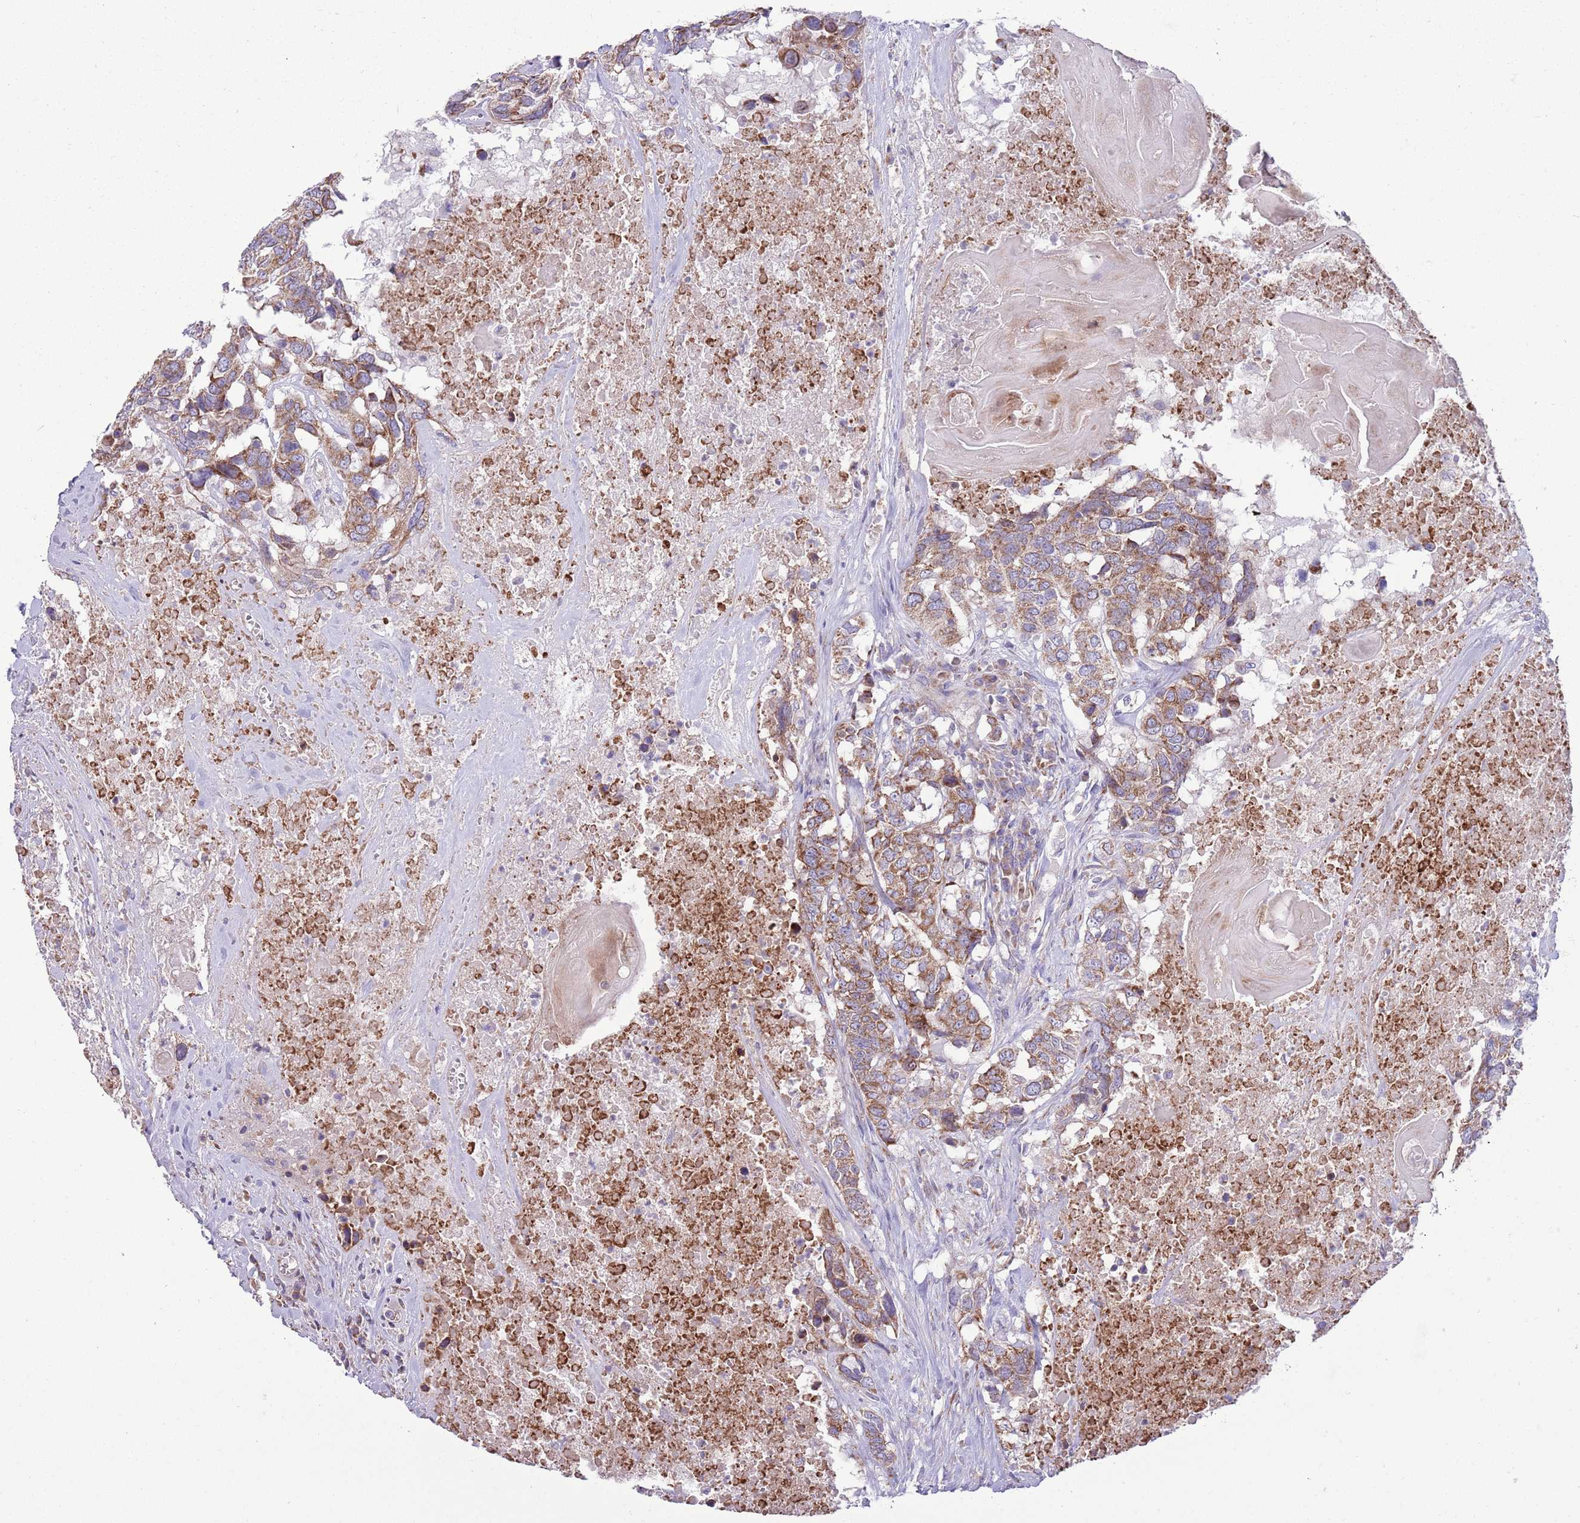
{"staining": {"intensity": "moderate", "quantity": ">75%", "location": "cytoplasmic/membranous"}, "tissue": "head and neck cancer", "cell_type": "Tumor cells", "image_type": "cancer", "snomed": [{"axis": "morphology", "description": "Squamous cell carcinoma, NOS"}, {"axis": "topography", "description": "Head-Neck"}], "caption": "A brown stain shows moderate cytoplasmic/membranous staining of a protein in human head and neck squamous cell carcinoma tumor cells.", "gene": "TOMM5", "patient": {"sex": "male", "age": 66}}